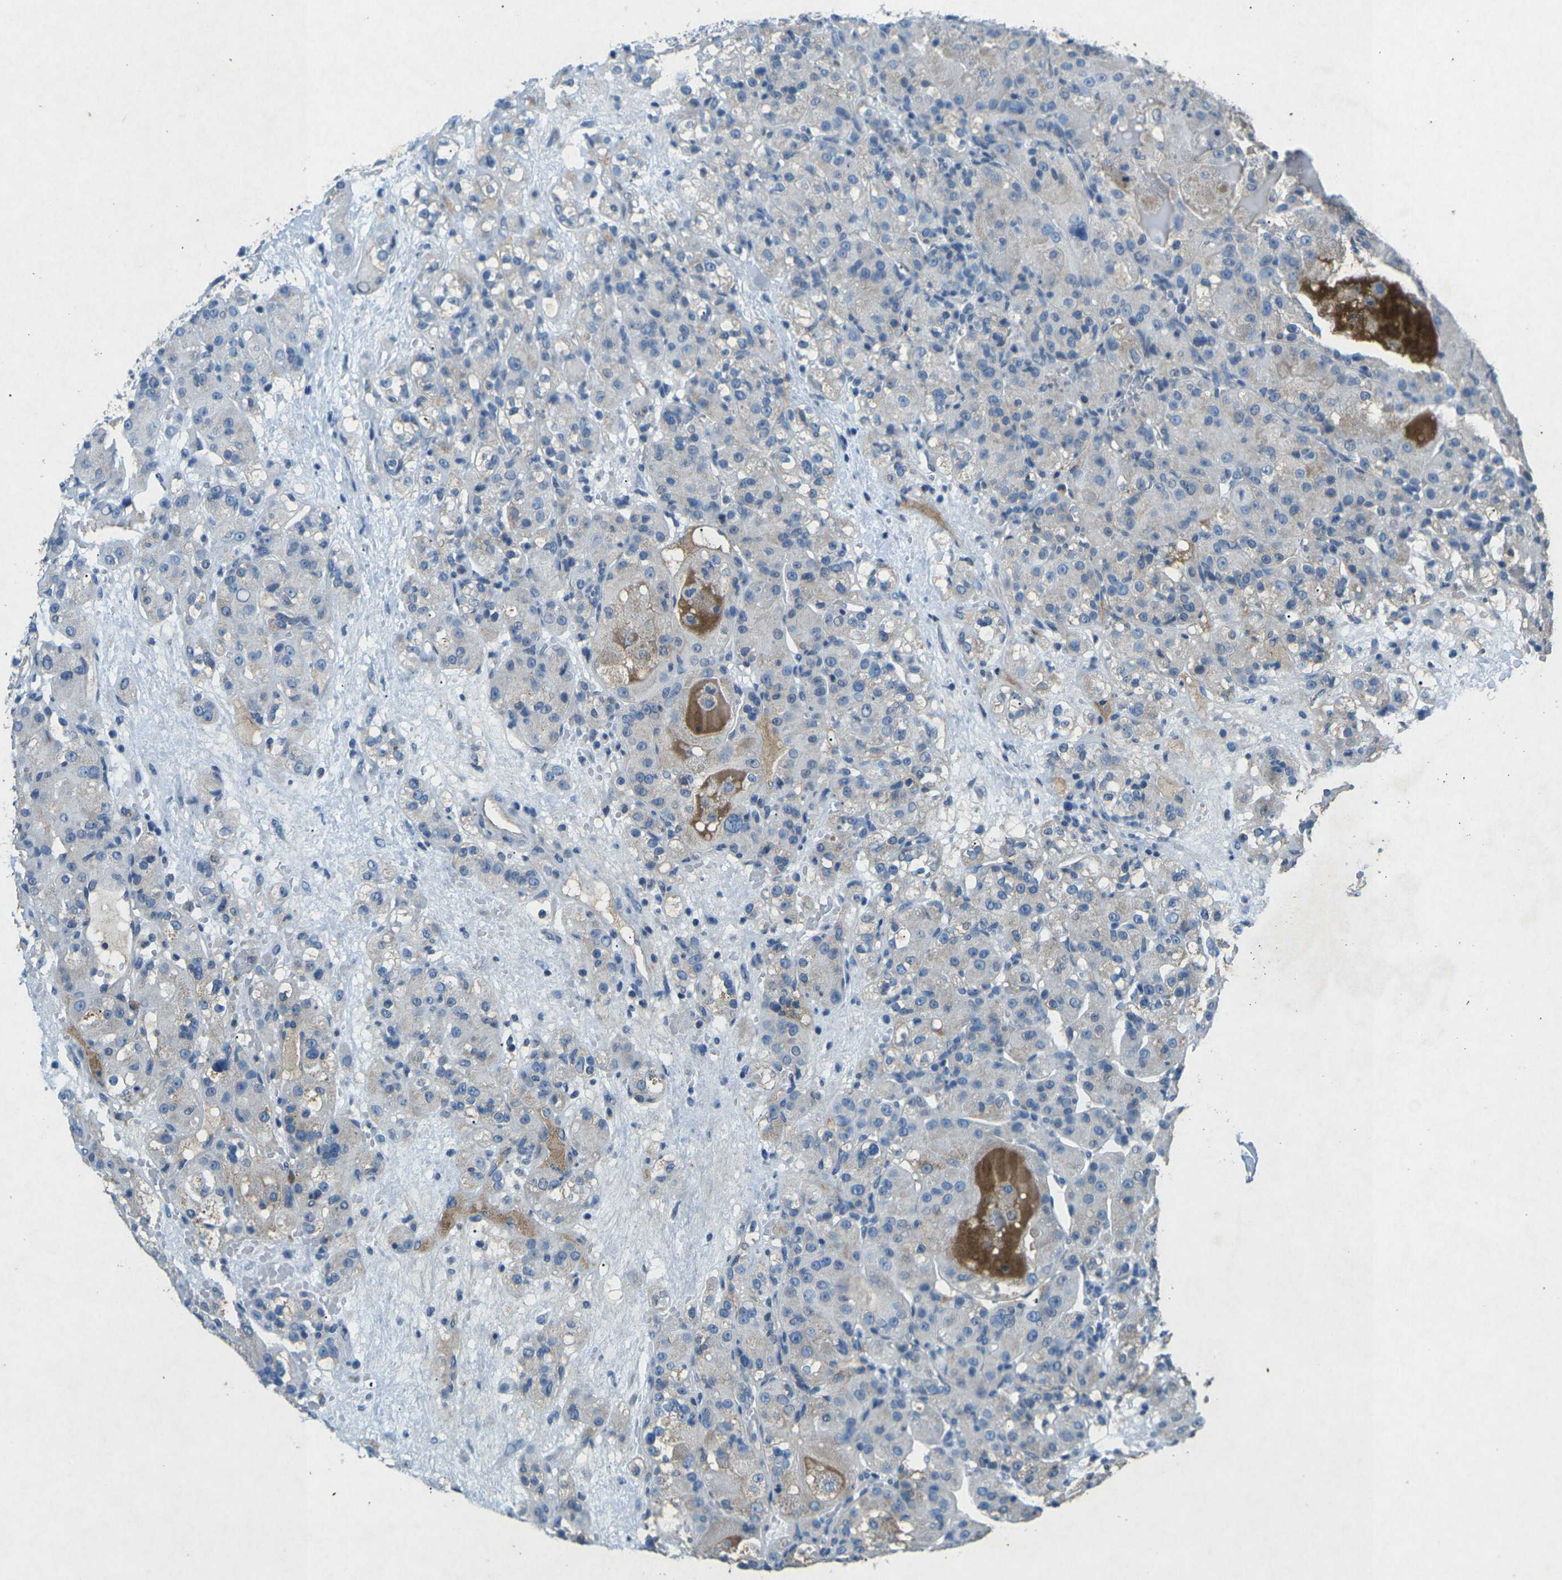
{"staining": {"intensity": "negative", "quantity": "none", "location": "none"}, "tissue": "renal cancer", "cell_type": "Tumor cells", "image_type": "cancer", "snomed": [{"axis": "morphology", "description": "Normal tissue, NOS"}, {"axis": "morphology", "description": "Adenocarcinoma, NOS"}, {"axis": "topography", "description": "Kidney"}], "caption": "An immunohistochemistry photomicrograph of renal cancer (adenocarcinoma) is shown. There is no staining in tumor cells of renal cancer (adenocarcinoma). (DAB immunohistochemistry (IHC) with hematoxylin counter stain).", "gene": "A1BG", "patient": {"sex": "male", "age": 61}}